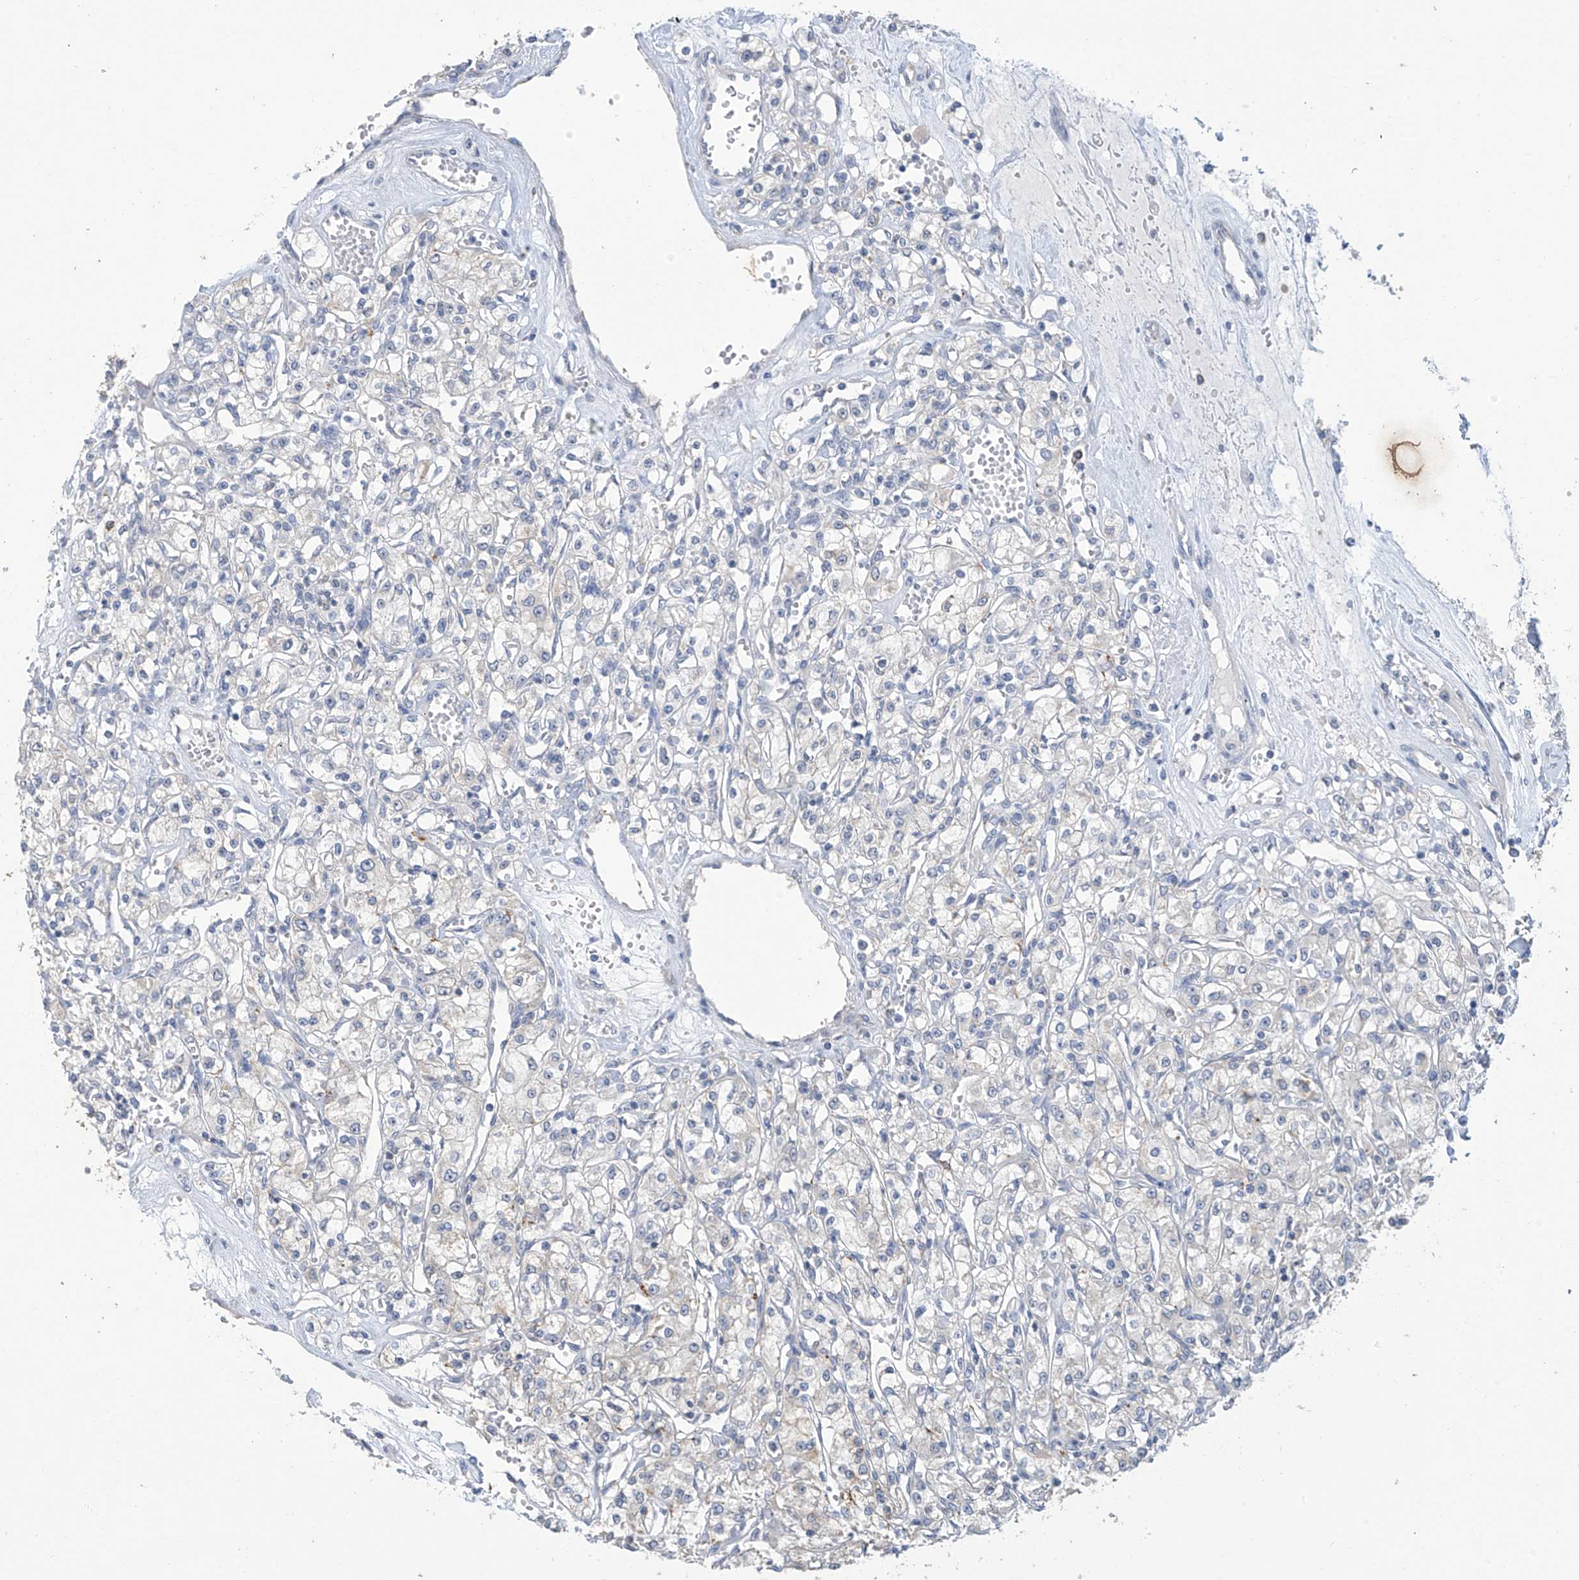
{"staining": {"intensity": "weak", "quantity": "25%-75%", "location": "cytoplasmic/membranous"}, "tissue": "renal cancer", "cell_type": "Tumor cells", "image_type": "cancer", "snomed": [{"axis": "morphology", "description": "Adenocarcinoma, NOS"}, {"axis": "topography", "description": "Kidney"}], "caption": "About 25%-75% of tumor cells in human renal cancer (adenocarcinoma) display weak cytoplasmic/membranous protein positivity as visualized by brown immunohistochemical staining.", "gene": "OGT", "patient": {"sex": "female", "age": 59}}